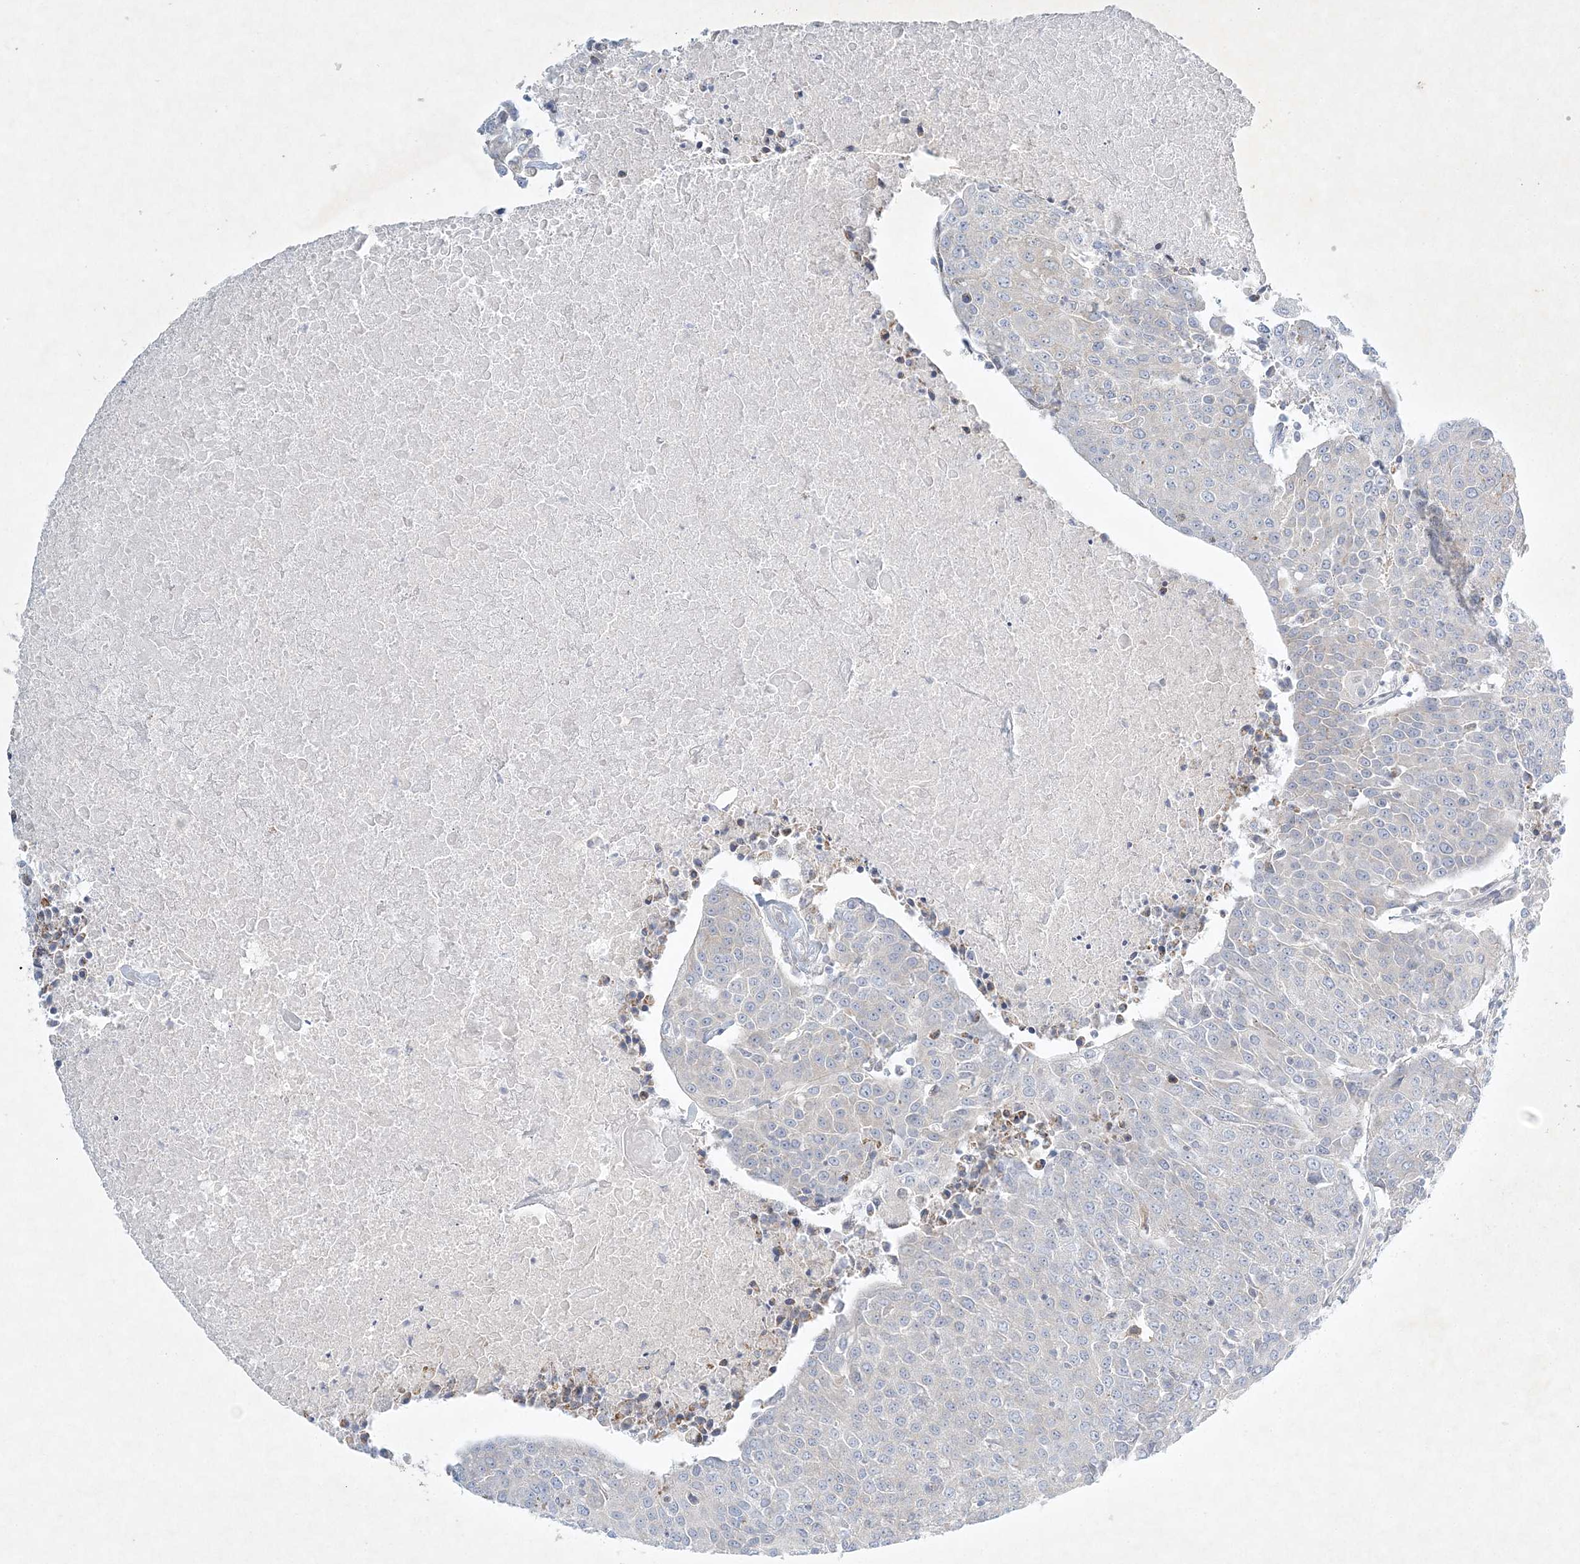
{"staining": {"intensity": "negative", "quantity": "none", "location": "none"}, "tissue": "urothelial cancer", "cell_type": "Tumor cells", "image_type": "cancer", "snomed": [{"axis": "morphology", "description": "Urothelial carcinoma, High grade"}, {"axis": "topography", "description": "Urinary bladder"}], "caption": "Tumor cells show no significant protein positivity in urothelial cancer. The staining was performed using DAB (3,3'-diaminobenzidine) to visualize the protein expression in brown, while the nuclei were stained in blue with hematoxylin (Magnification: 20x).", "gene": "STK11IP", "patient": {"sex": "female", "age": 85}}